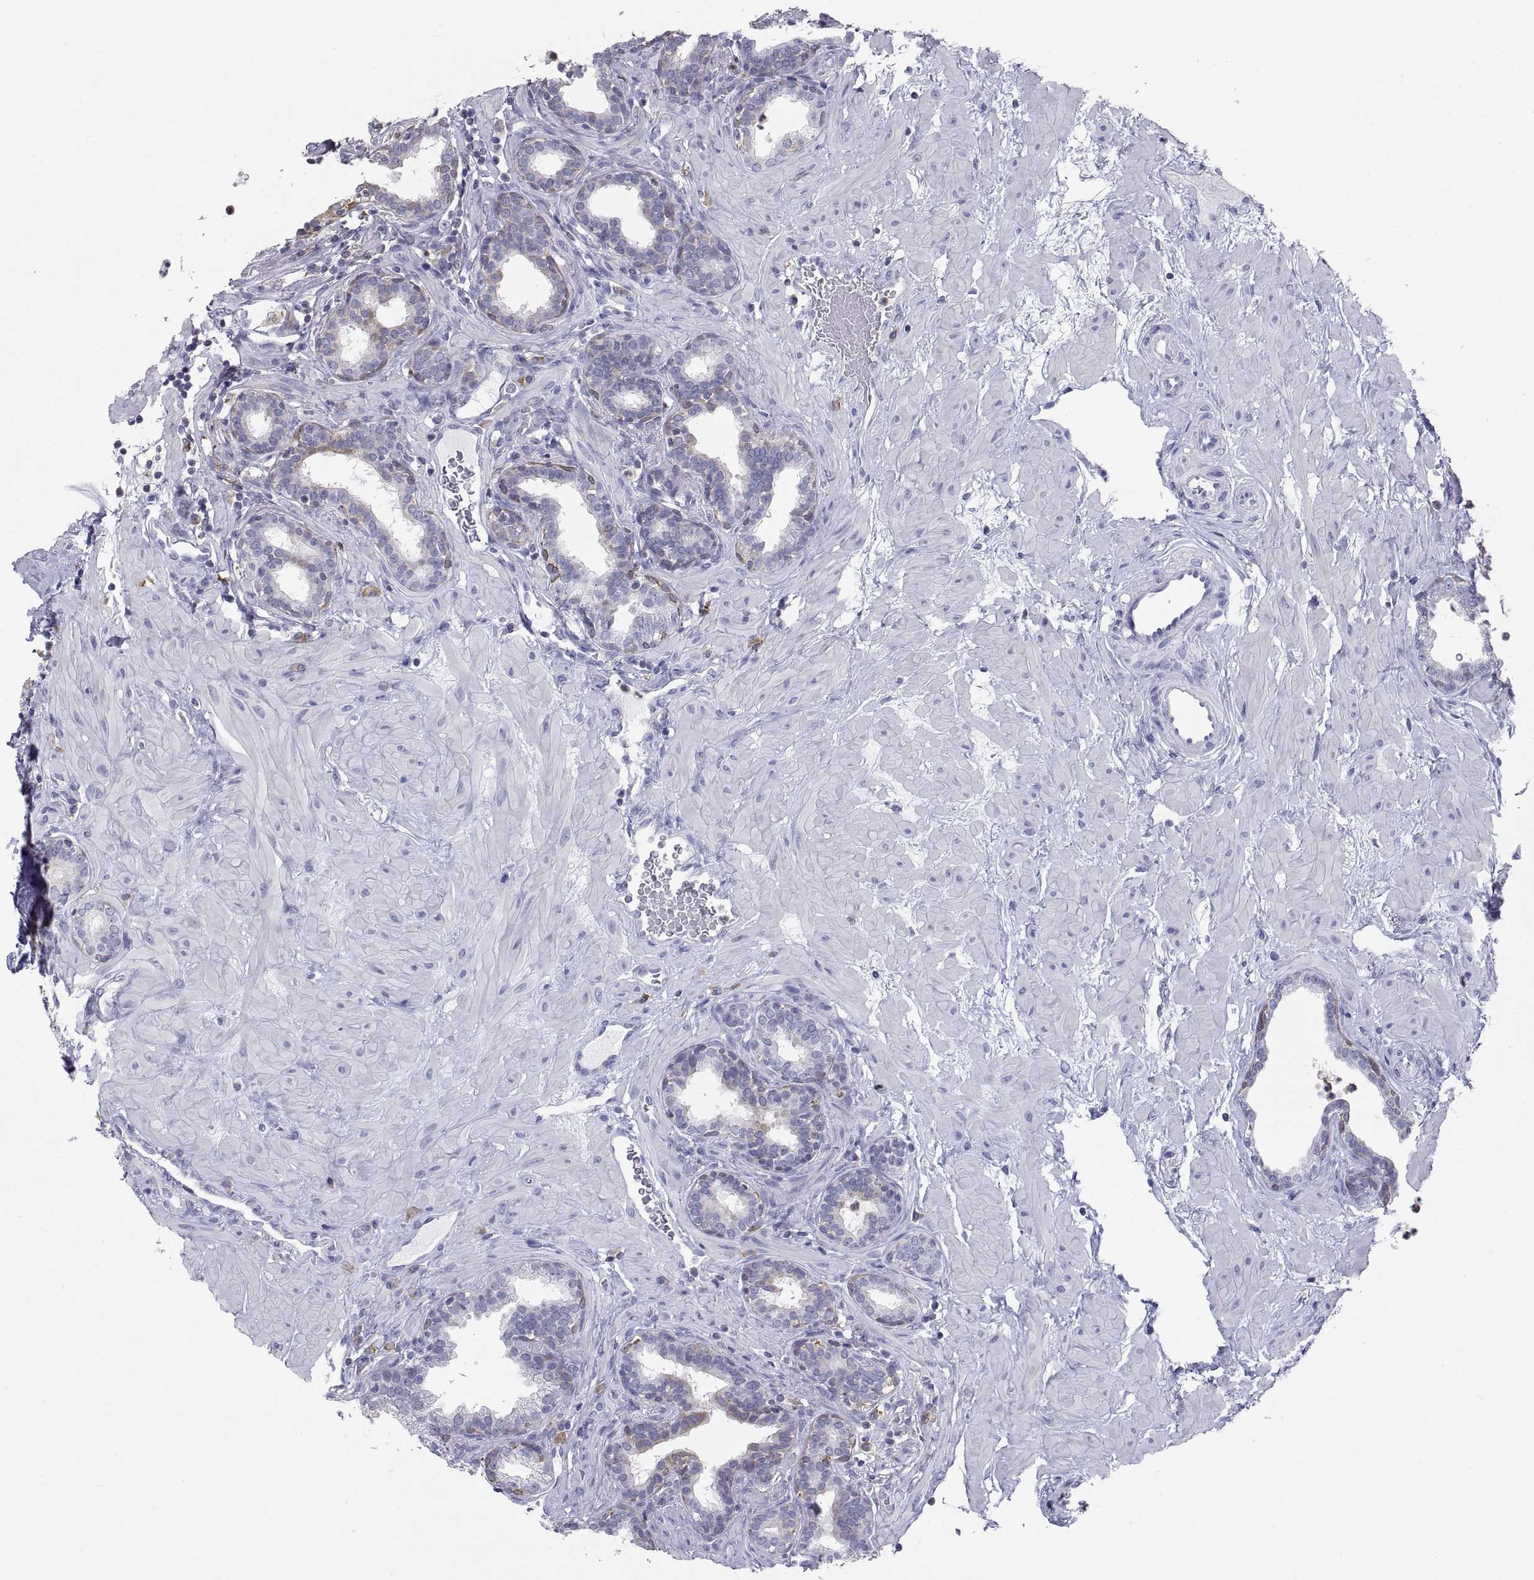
{"staining": {"intensity": "moderate", "quantity": "<25%", "location": "cytoplasmic/membranous"}, "tissue": "prostate", "cell_type": "Glandular cells", "image_type": "normal", "snomed": [{"axis": "morphology", "description": "Normal tissue, NOS"}, {"axis": "topography", "description": "Prostate"}], "caption": "The photomicrograph demonstrates immunohistochemical staining of normal prostate. There is moderate cytoplasmic/membranous positivity is present in about <25% of glandular cells.", "gene": "ERO1A", "patient": {"sex": "male", "age": 37}}